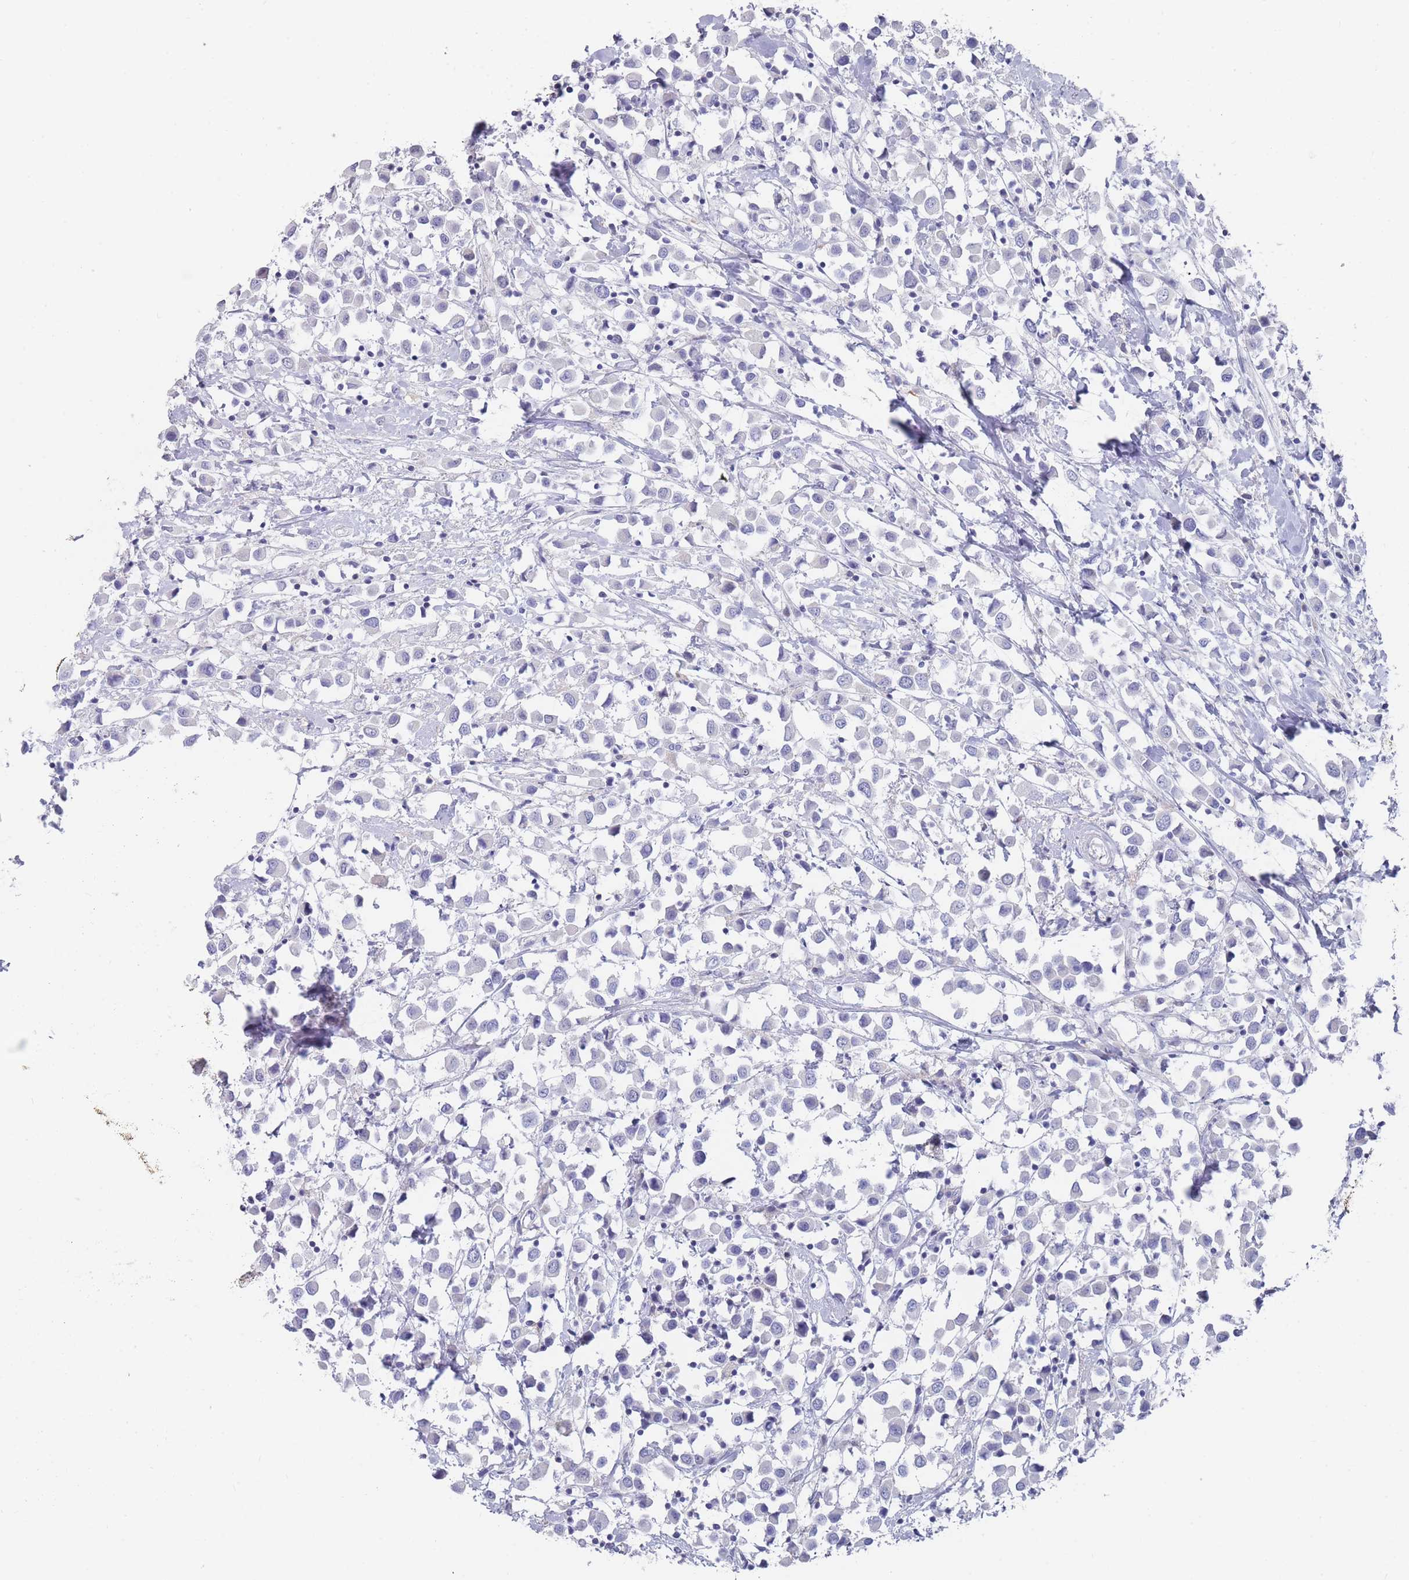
{"staining": {"intensity": "negative", "quantity": "none", "location": "none"}, "tissue": "breast cancer", "cell_type": "Tumor cells", "image_type": "cancer", "snomed": [{"axis": "morphology", "description": "Duct carcinoma"}, {"axis": "topography", "description": "Breast"}], "caption": "A histopathology image of human breast intraductal carcinoma is negative for staining in tumor cells.", "gene": "CYP51A1", "patient": {"sex": "female", "age": 61}}